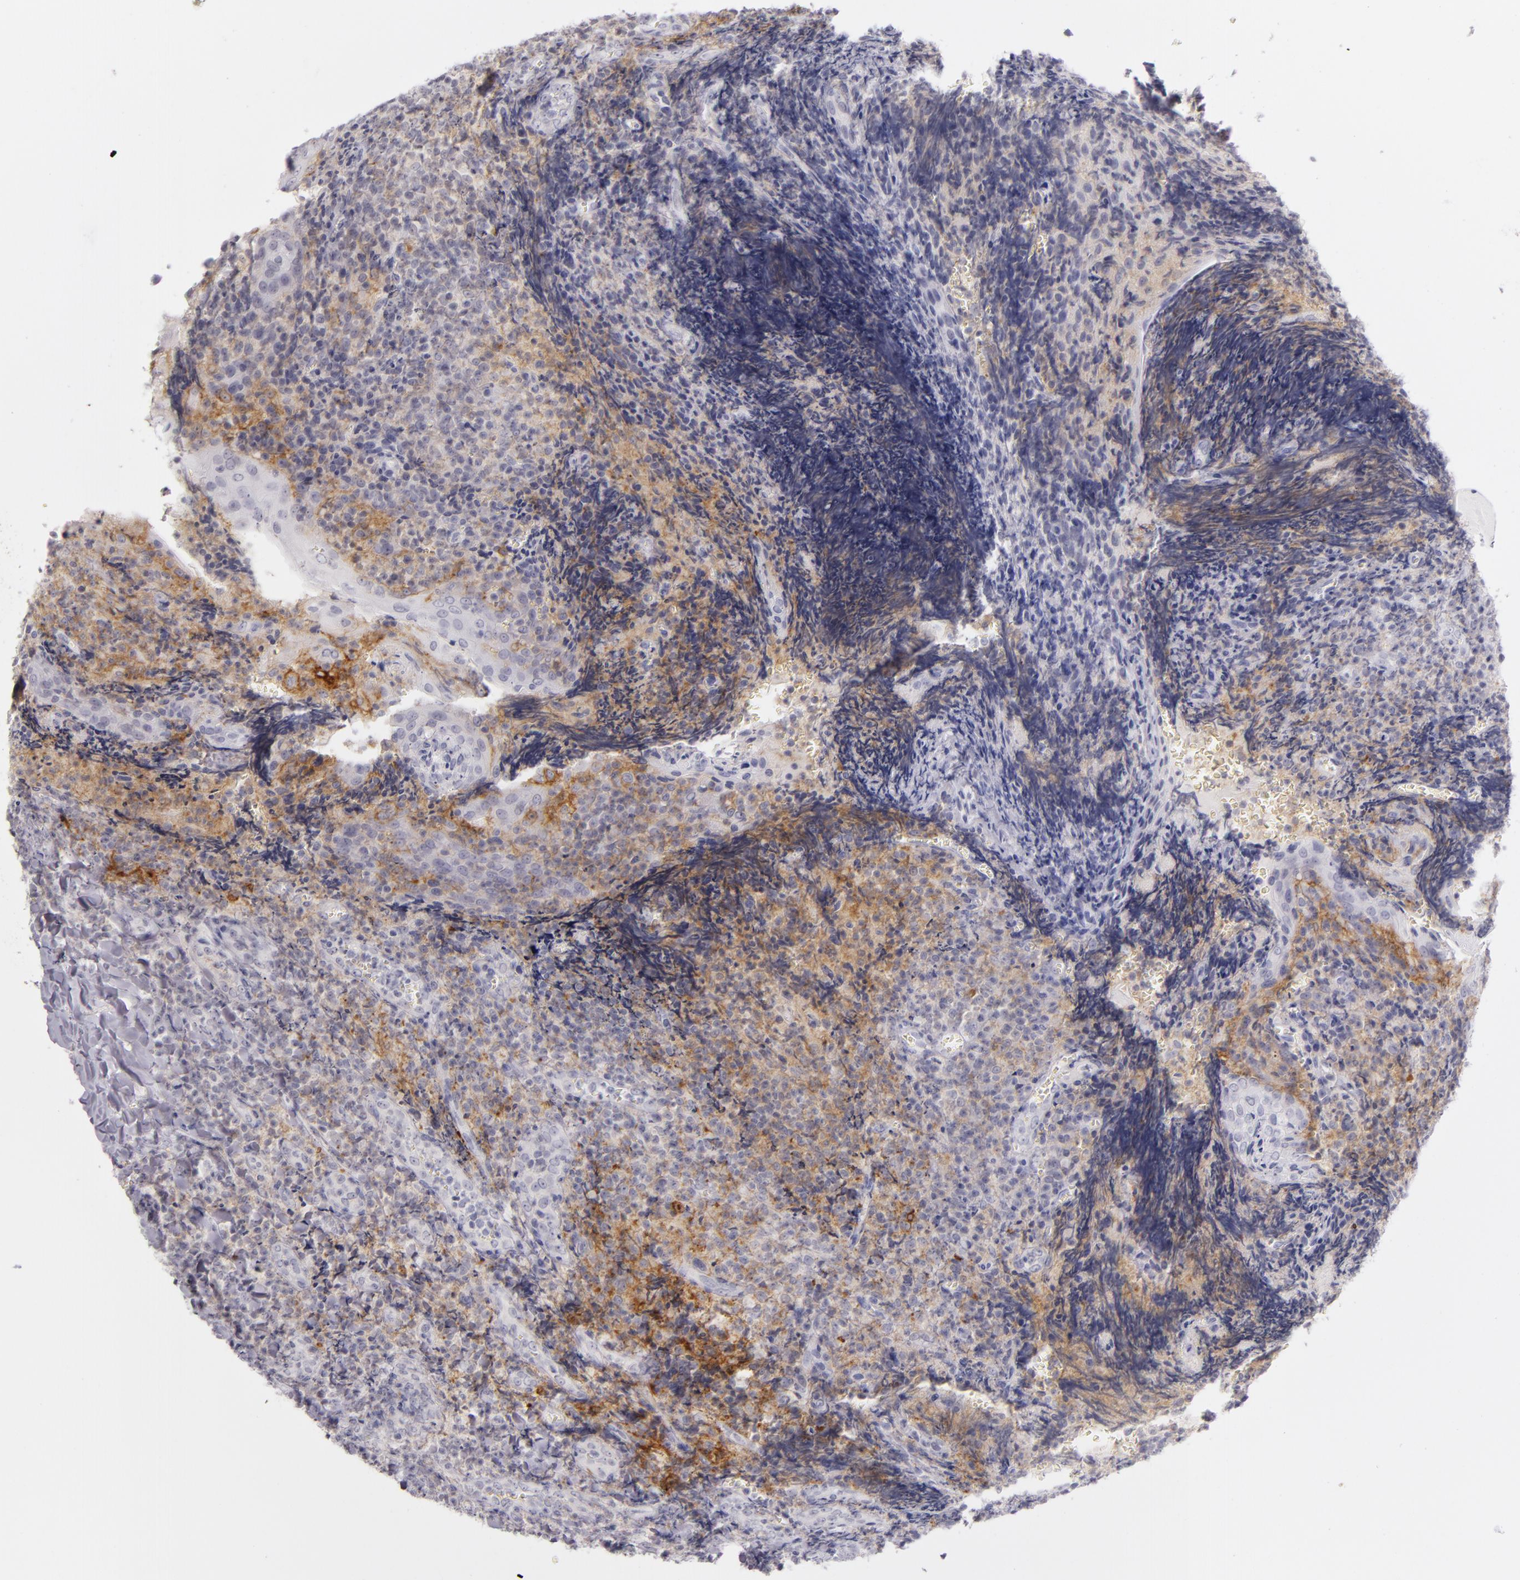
{"staining": {"intensity": "moderate", "quantity": "<25%", "location": "cytoplasmic/membranous"}, "tissue": "tonsil", "cell_type": "Germinal center cells", "image_type": "normal", "snomed": [{"axis": "morphology", "description": "Normal tissue, NOS"}, {"axis": "topography", "description": "Tonsil"}], "caption": "The immunohistochemical stain labels moderate cytoplasmic/membranous expression in germinal center cells of unremarkable tonsil. (DAB (3,3'-diaminobenzidine) = brown stain, brightfield microscopy at high magnification).", "gene": "CD40", "patient": {"sex": "male", "age": 20}}